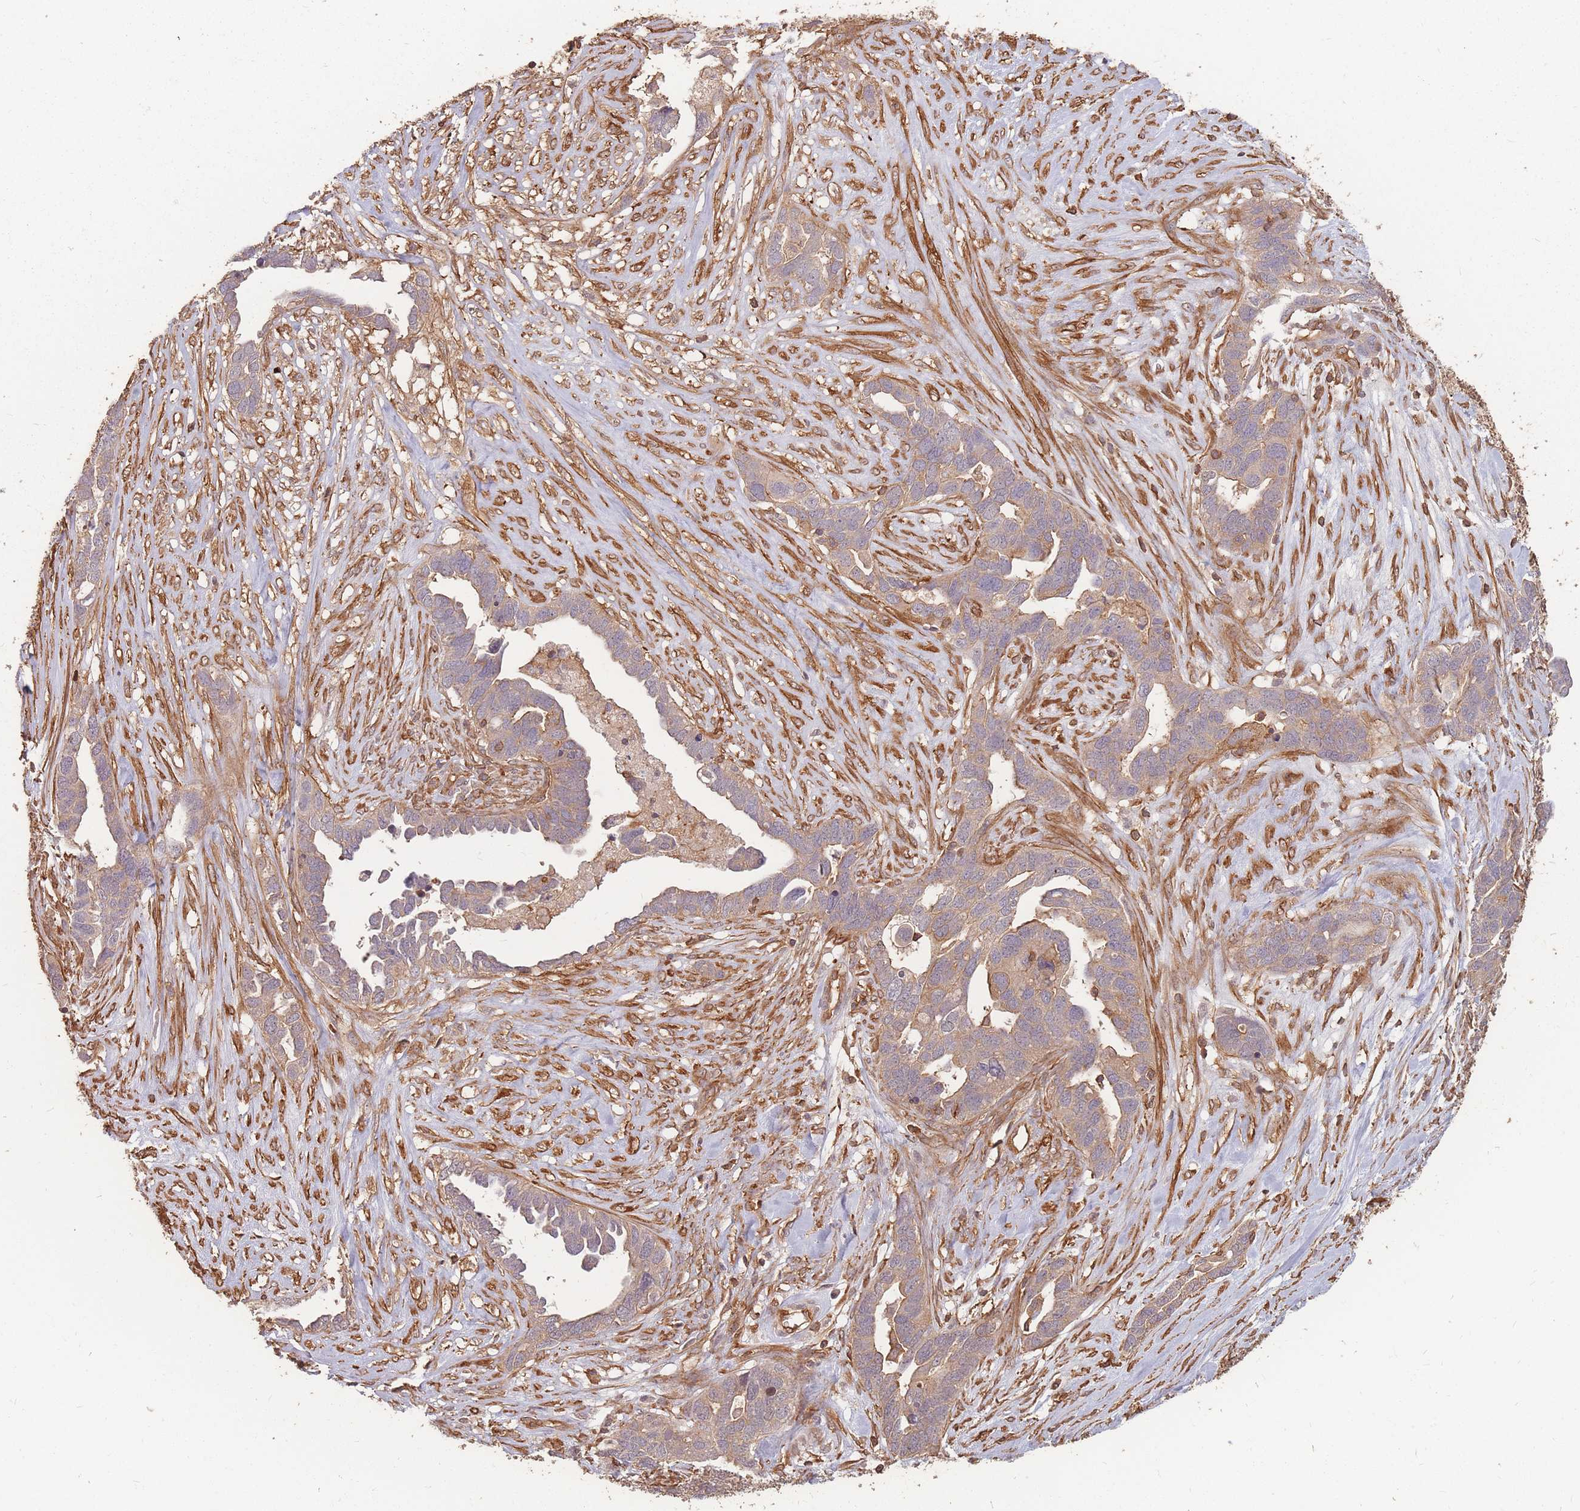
{"staining": {"intensity": "weak", "quantity": ">75%", "location": "cytoplasmic/membranous"}, "tissue": "ovarian cancer", "cell_type": "Tumor cells", "image_type": "cancer", "snomed": [{"axis": "morphology", "description": "Cystadenocarcinoma, serous, NOS"}, {"axis": "topography", "description": "Ovary"}], "caption": "DAB immunohistochemical staining of human serous cystadenocarcinoma (ovarian) exhibits weak cytoplasmic/membranous protein staining in approximately >75% of tumor cells. (DAB (3,3'-diaminobenzidine) = brown stain, brightfield microscopy at high magnification).", "gene": "PLS3", "patient": {"sex": "female", "age": 54}}